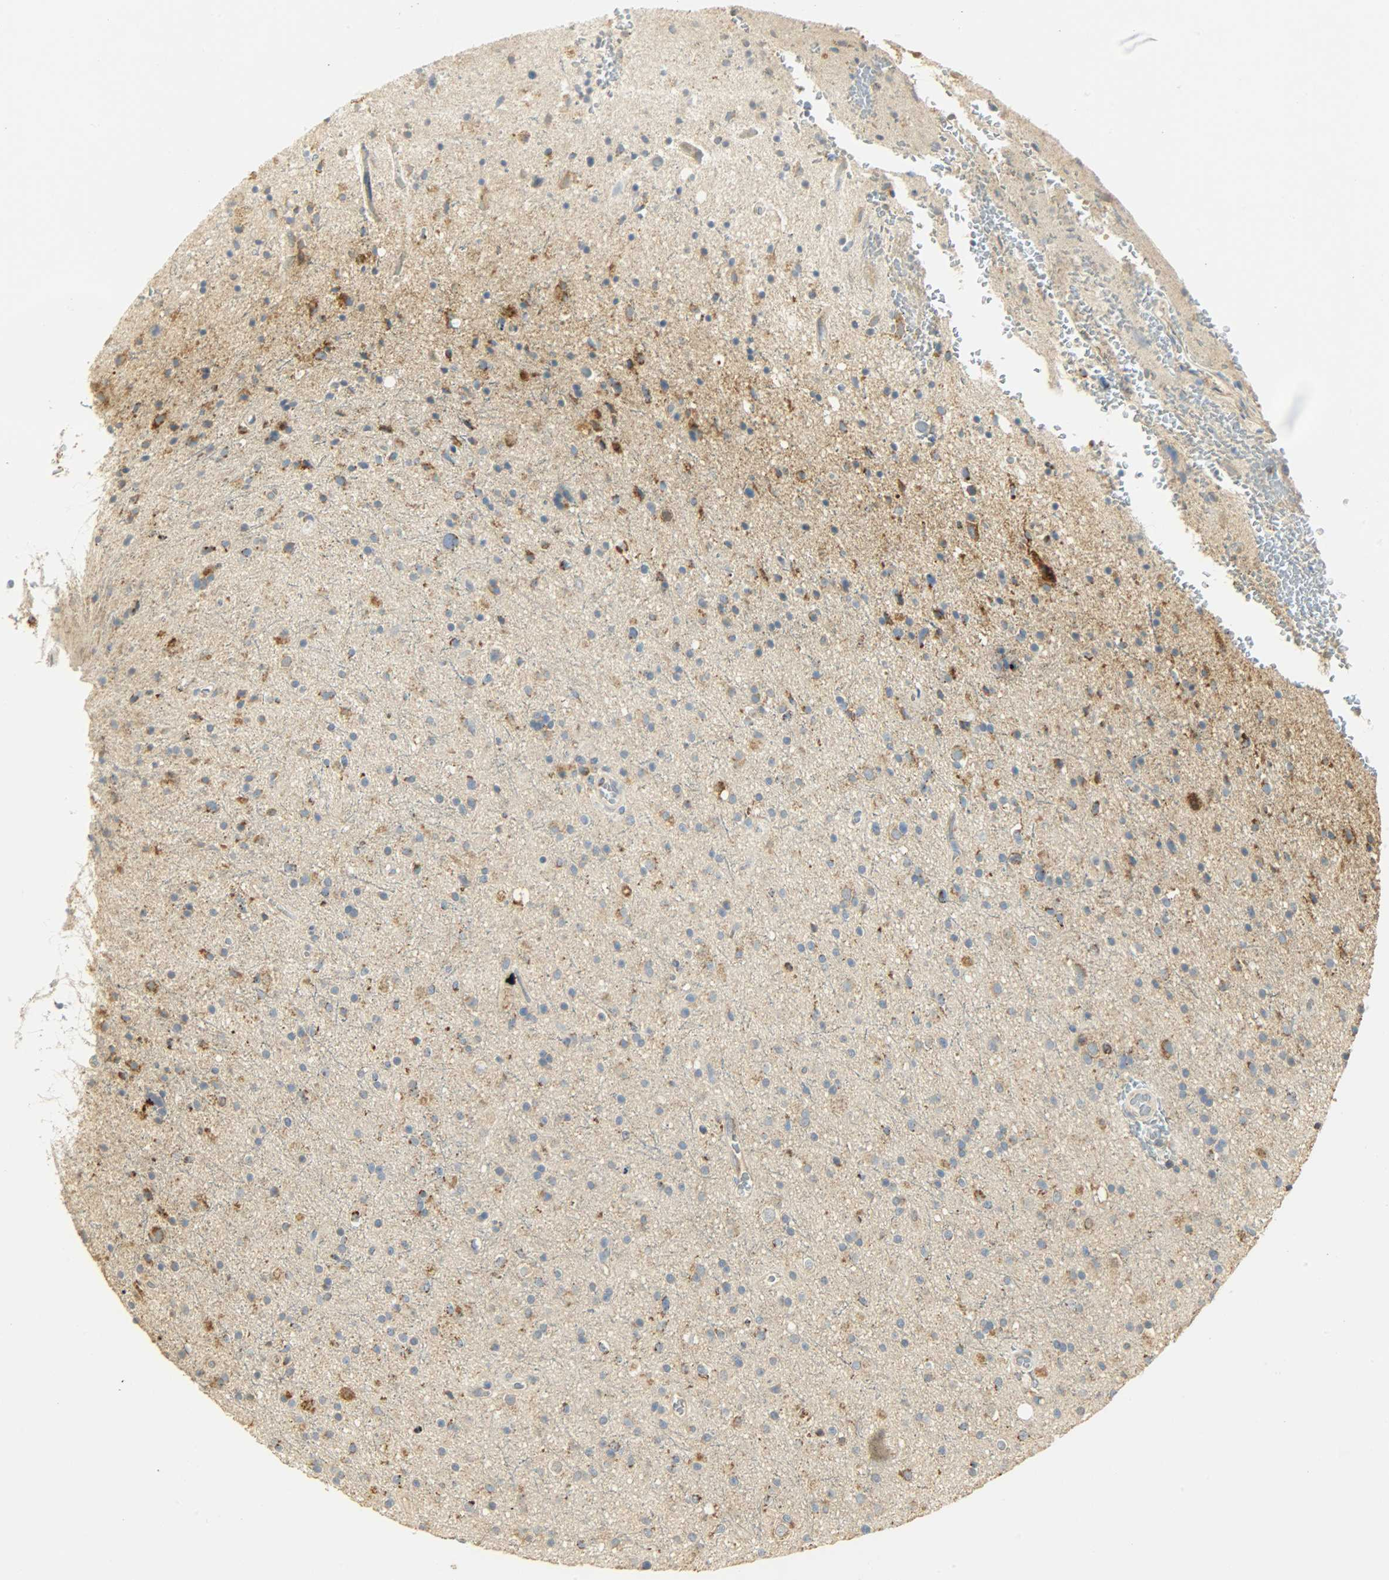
{"staining": {"intensity": "moderate", "quantity": "25%-75%", "location": "cytoplasmic/membranous"}, "tissue": "glioma", "cell_type": "Tumor cells", "image_type": "cancer", "snomed": [{"axis": "morphology", "description": "Glioma, malignant, High grade"}, {"axis": "topography", "description": "Brain"}], "caption": "Moderate cytoplasmic/membranous protein expression is present in approximately 25%-75% of tumor cells in glioma. The staining is performed using DAB (3,3'-diaminobenzidine) brown chromogen to label protein expression. The nuclei are counter-stained blue using hematoxylin.", "gene": "NNT", "patient": {"sex": "male", "age": 33}}